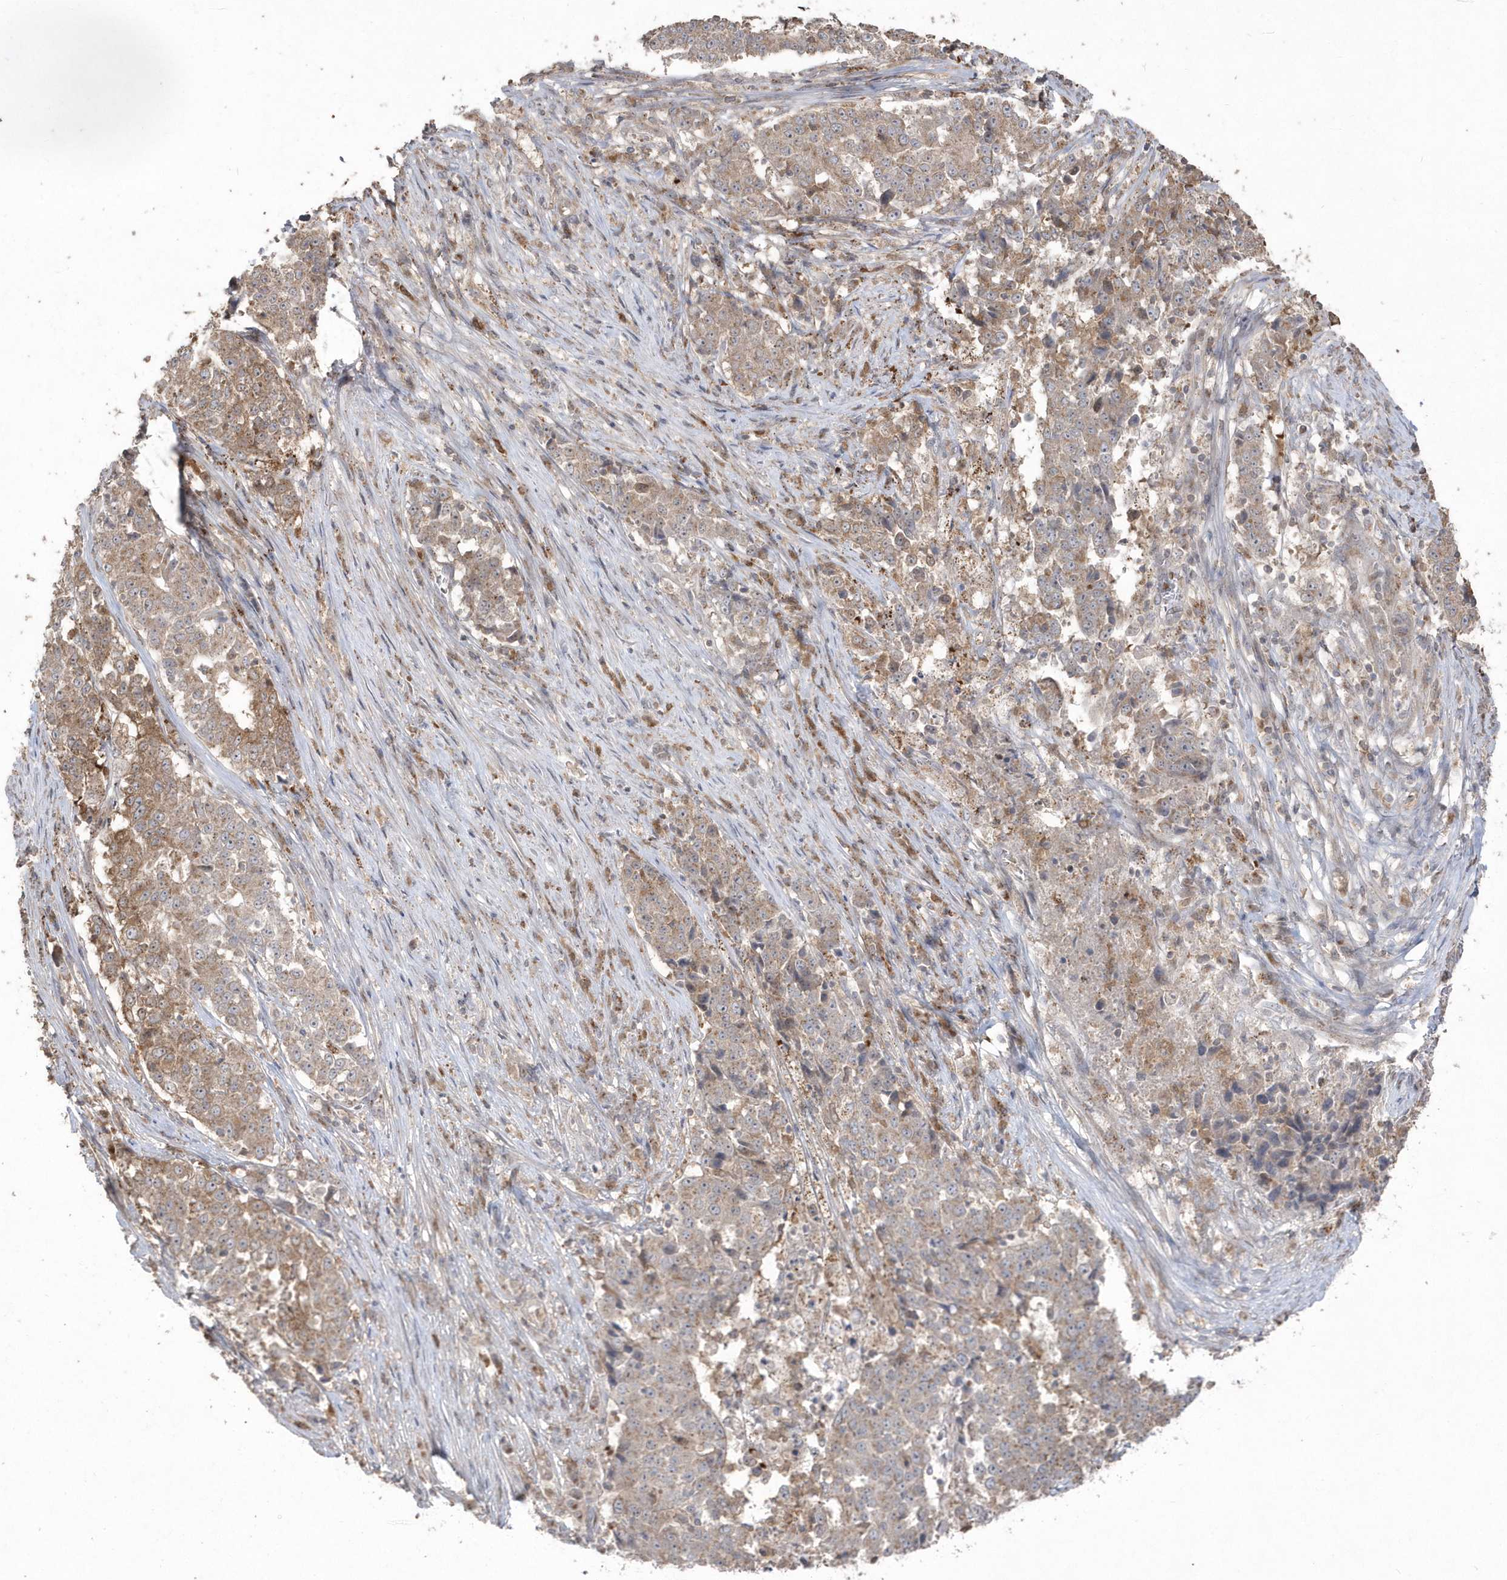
{"staining": {"intensity": "moderate", "quantity": ">75%", "location": "cytoplasmic/membranous"}, "tissue": "stomach cancer", "cell_type": "Tumor cells", "image_type": "cancer", "snomed": [{"axis": "morphology", "description": "Adenocarcinoma, NOS"}, {"axis": "topography", "description": "Stomach"}], "caption": "Immunohistochemical staining of stomach cancer (adenocarcinoma) exhibits medium levels of moderate cytoplasmic/membranous protein staining in approximately >75% of tumor cells. (Stains: DAB (3,3'-diaminobenzidine) in brown, nuclei in blue, Microscopy: brightfield microscopy at high magnification).", "gene": "GEMIN6", "patient": {"sex": "male", "age": 59}}